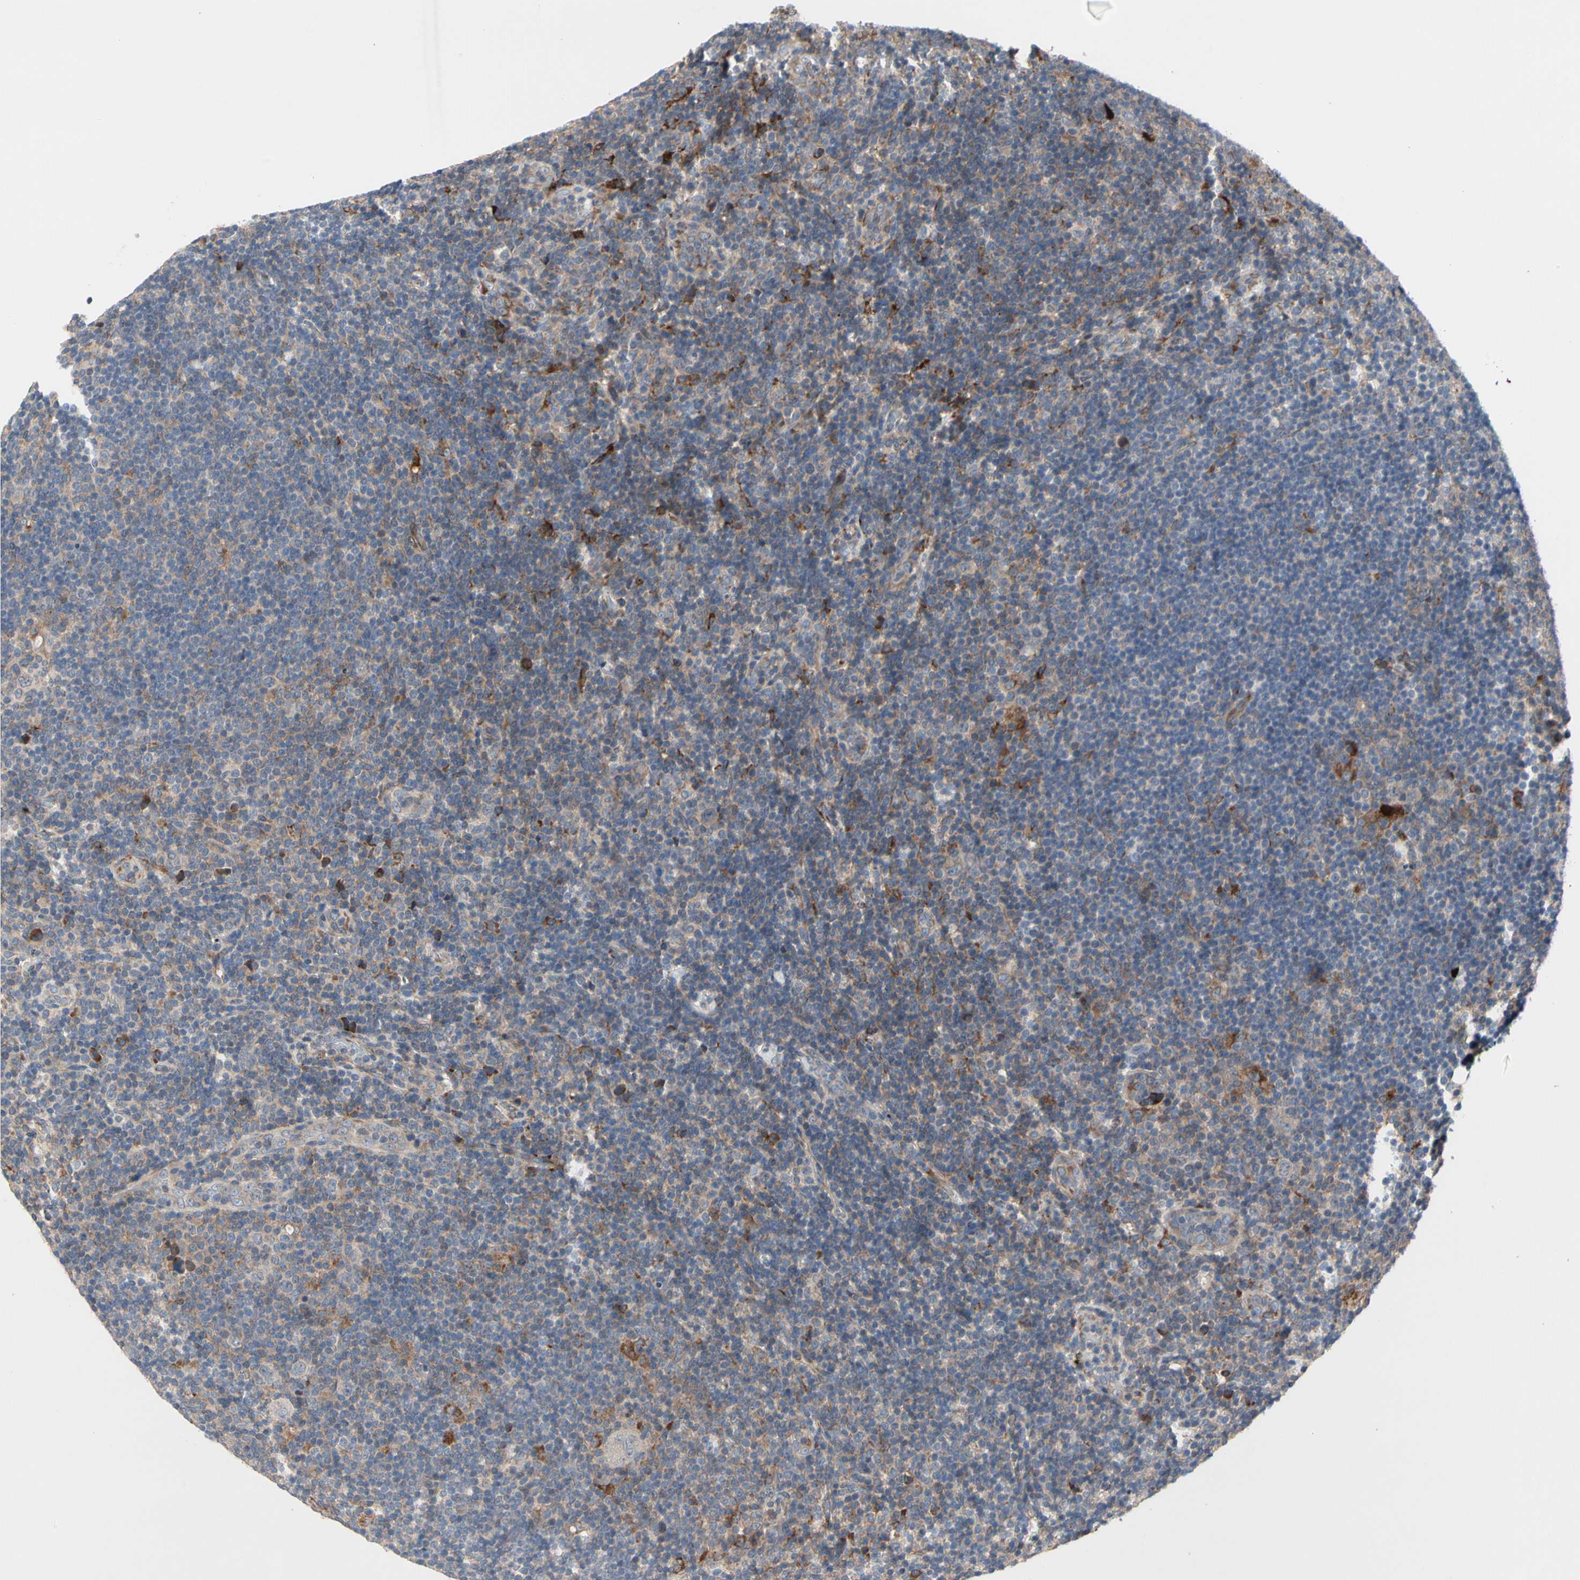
{"staining": {"intensity": "weak", "quantity": "25%-75%", "location": "cytoplasmic/membranous"}, "tissue": "lymphoma", "cell_type": "Tumor cells", "image_type": "cancer", "snomed": [{"axis": "morphology", "description": "Hodgkin's disease, NOS"}, {"axis": "topography", "description": "Lymph node"}], "caption": "Protein expression analysis of human lymphoma reveals weak cytoplasmic/membranous staining in about 25%-75% of tumor cells. (brown staining indicates protein expression, while blue staining denotes nuclei).", "gene": "MMEL1", "patient": {"sex": "female", "age": 57}}